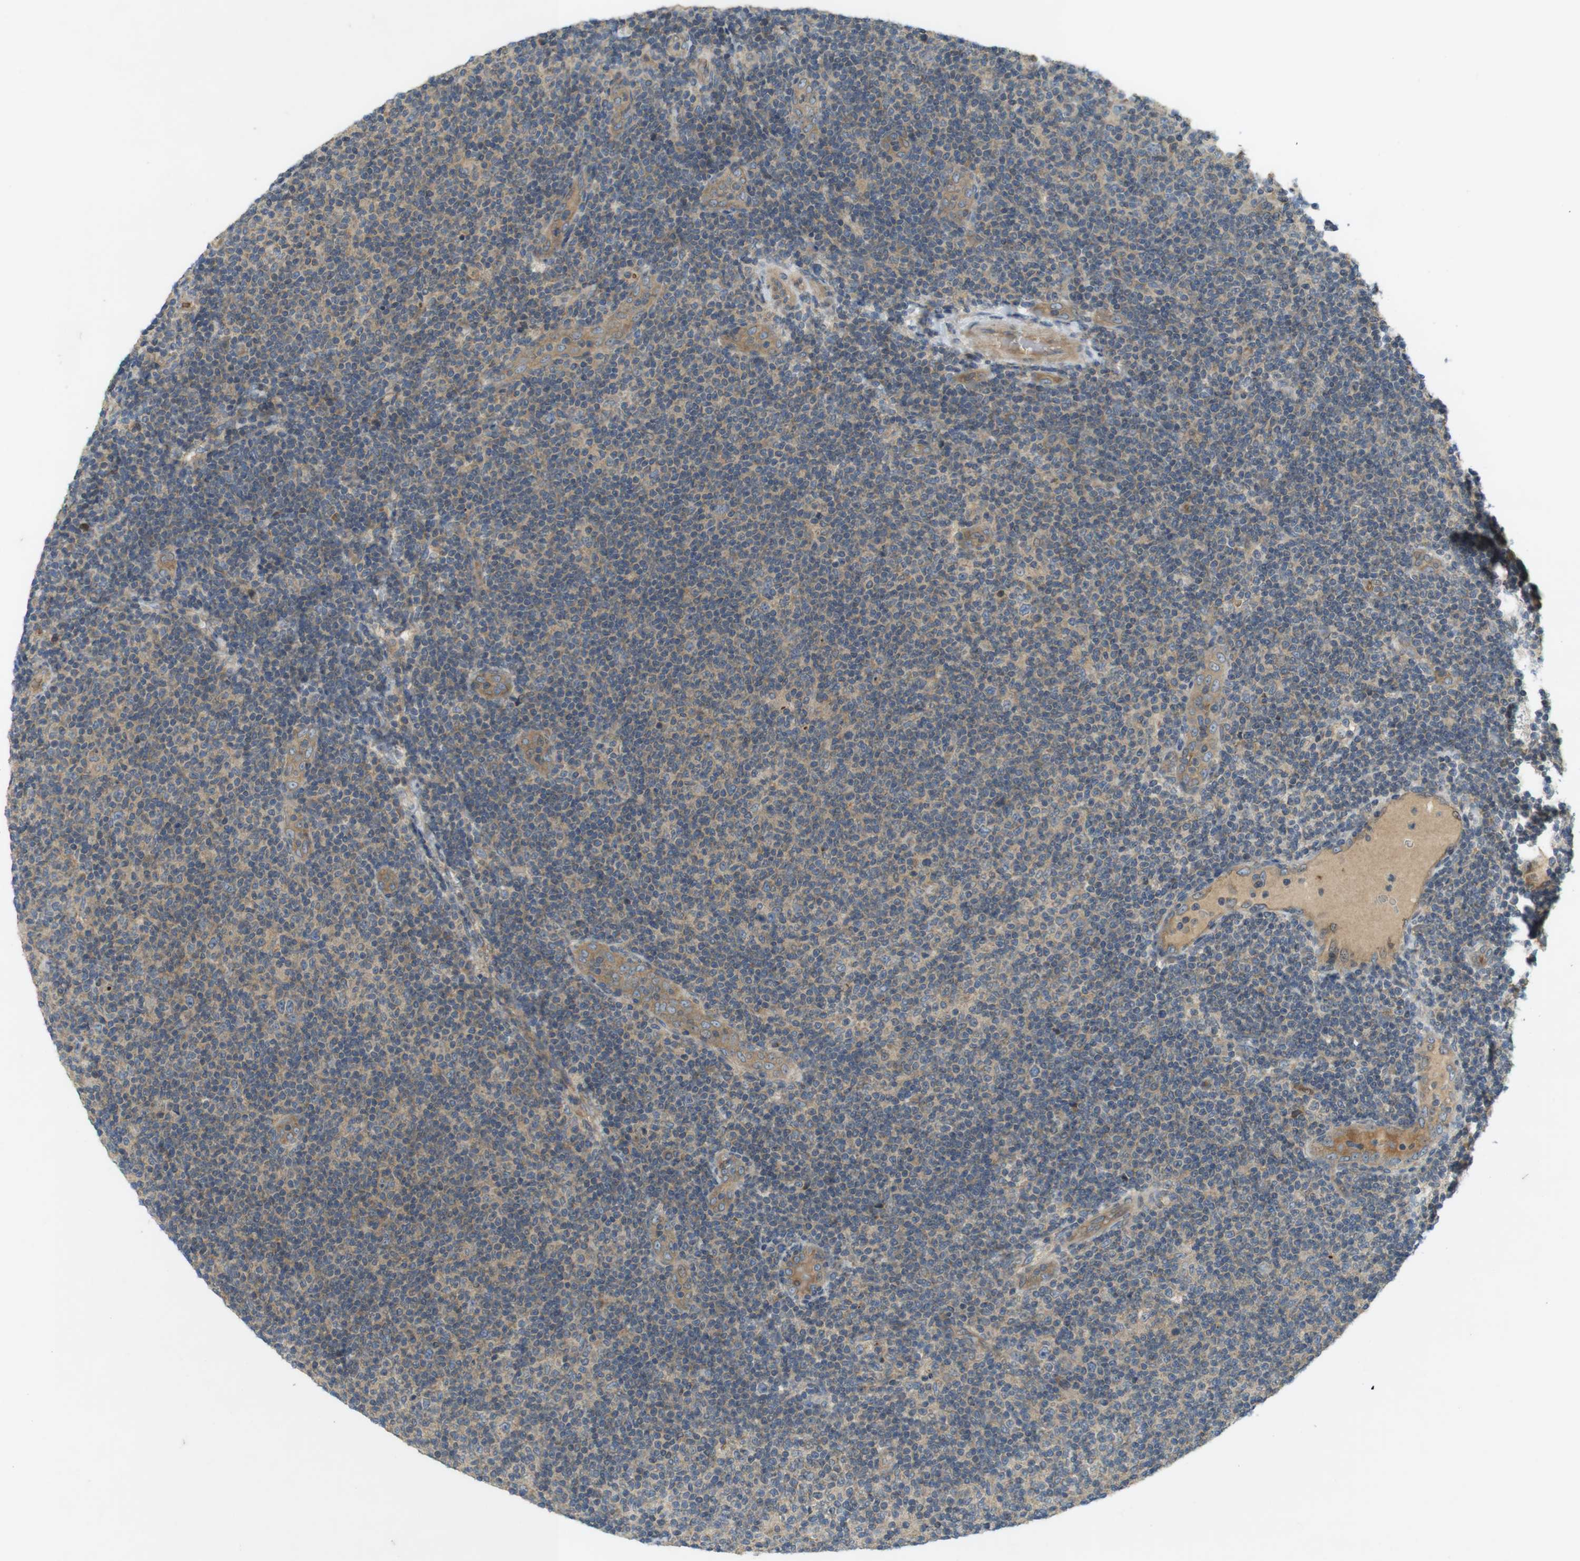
{"staining": {"intensity": "weak", "quantity": "25%-75%", "location": "cytoplasmic/membranous"}, "tissue": "lymphoma", "cell_type": "Tumor cells", "image_type": "cancer", "snomed": [{"axis": "morphology", "description": "Malignant lymphoma, non-Hodgkin's type, Low grade"}, {"axis": "topography", "description": "Lymph node"}], "caption": "An immunohistochemistry histopathology image of tumor tissue is shown. Protein staining in brown shows weak cytoplasmic/membranous positivity in malignant lymphoma, non-Hodgkin's type (low-grade) within tumor cells. The protein of interest is shown in brown color, while the nuclei are stained blue.", "gene": "CLTC", "patient": {"sex": "male", "age": 83}}